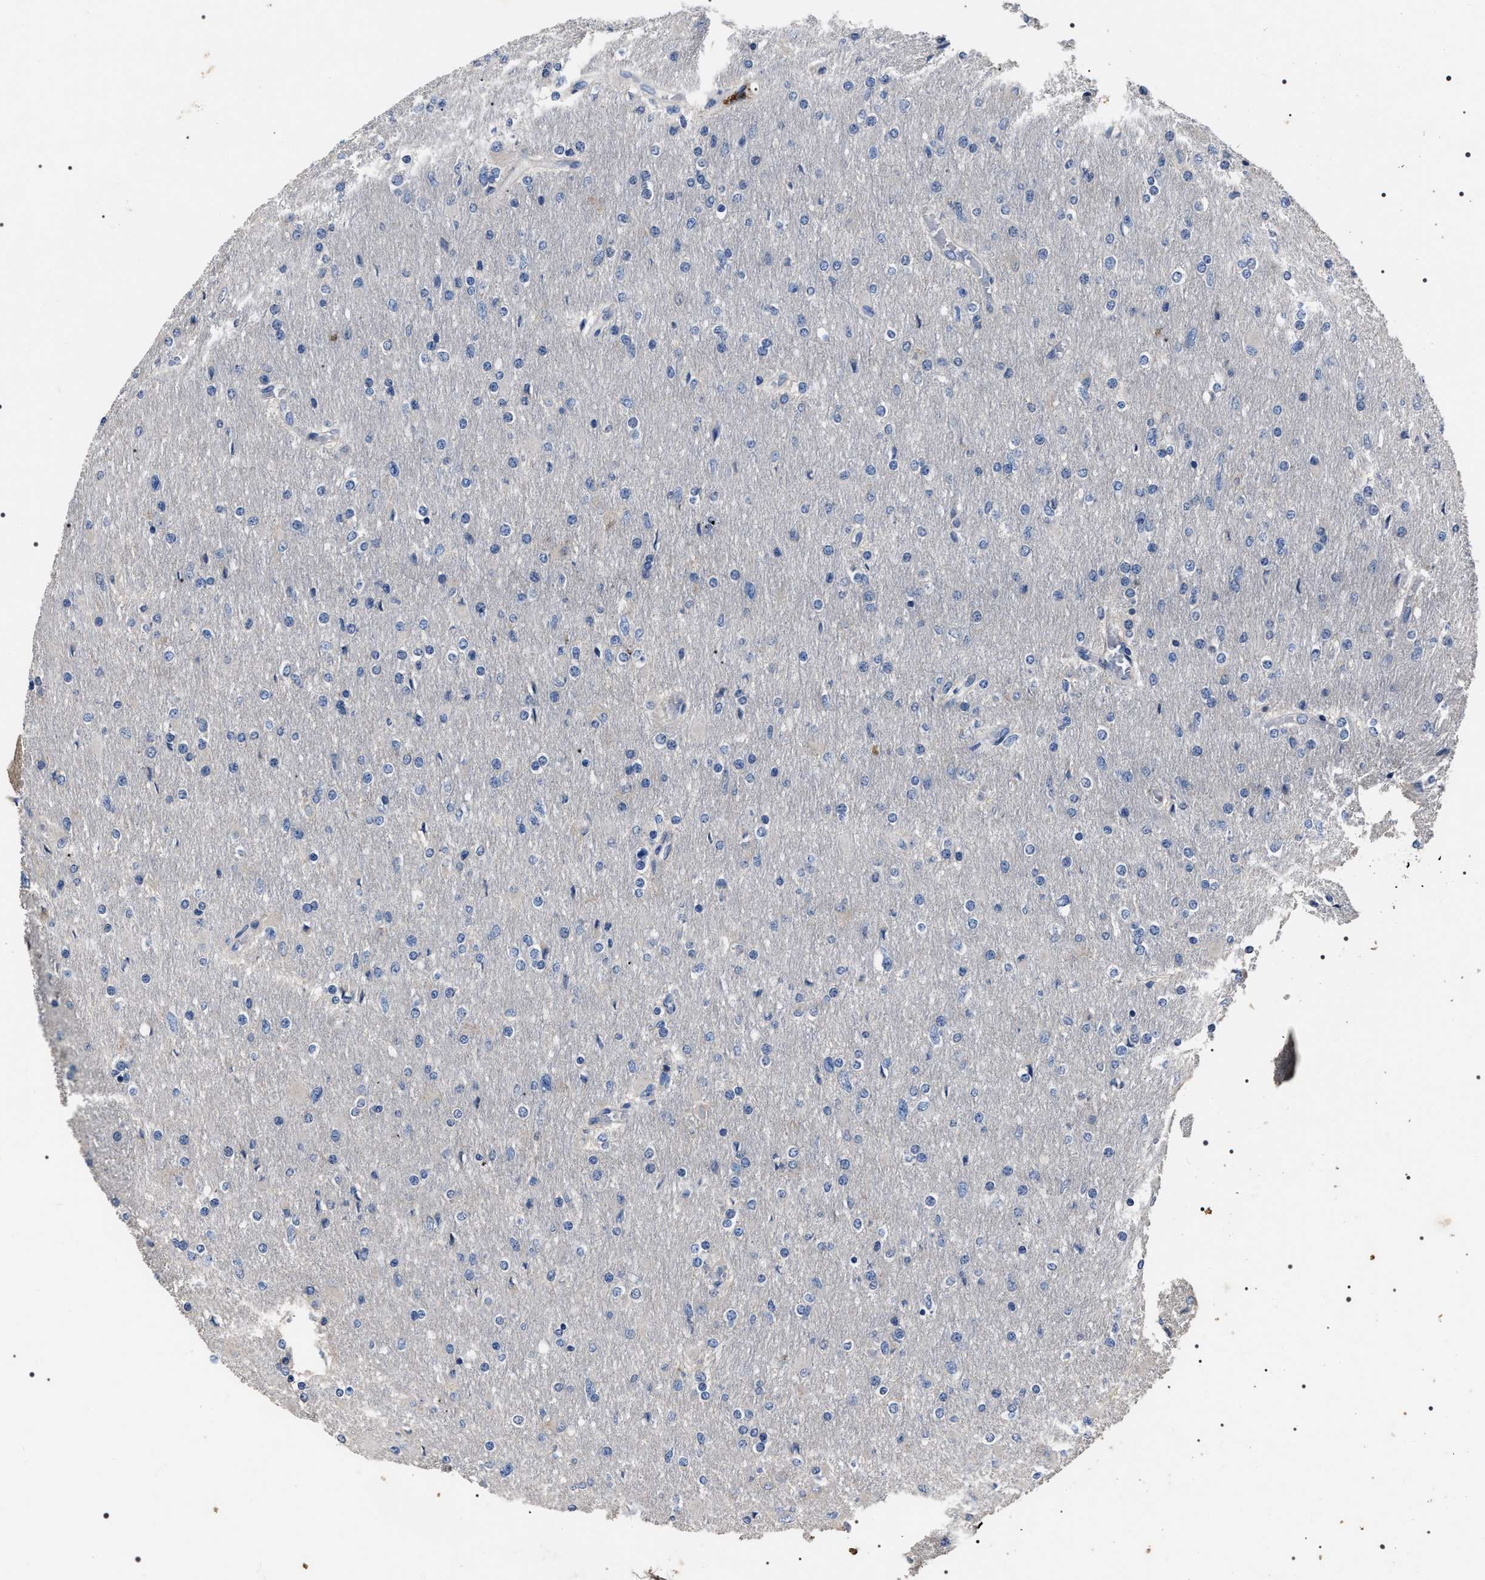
{"staining": {"intensity": "negative", "quantity": "none", "location": "none"}, "tissue": "glioma", "cell_type": "Tumor cells", "image_type": "cancer", "snomed": [{"axis": "morphology", "description": "Glioma, malignant, High grade"}, {"axis": "topography", "description": "Cerebral cortex"}], "caption": "Histopathology image shows no protein staining in tumor cells of glioma tissue.", "gene": "TRIM54", "patient": {"sex": "female", "age": 36}}